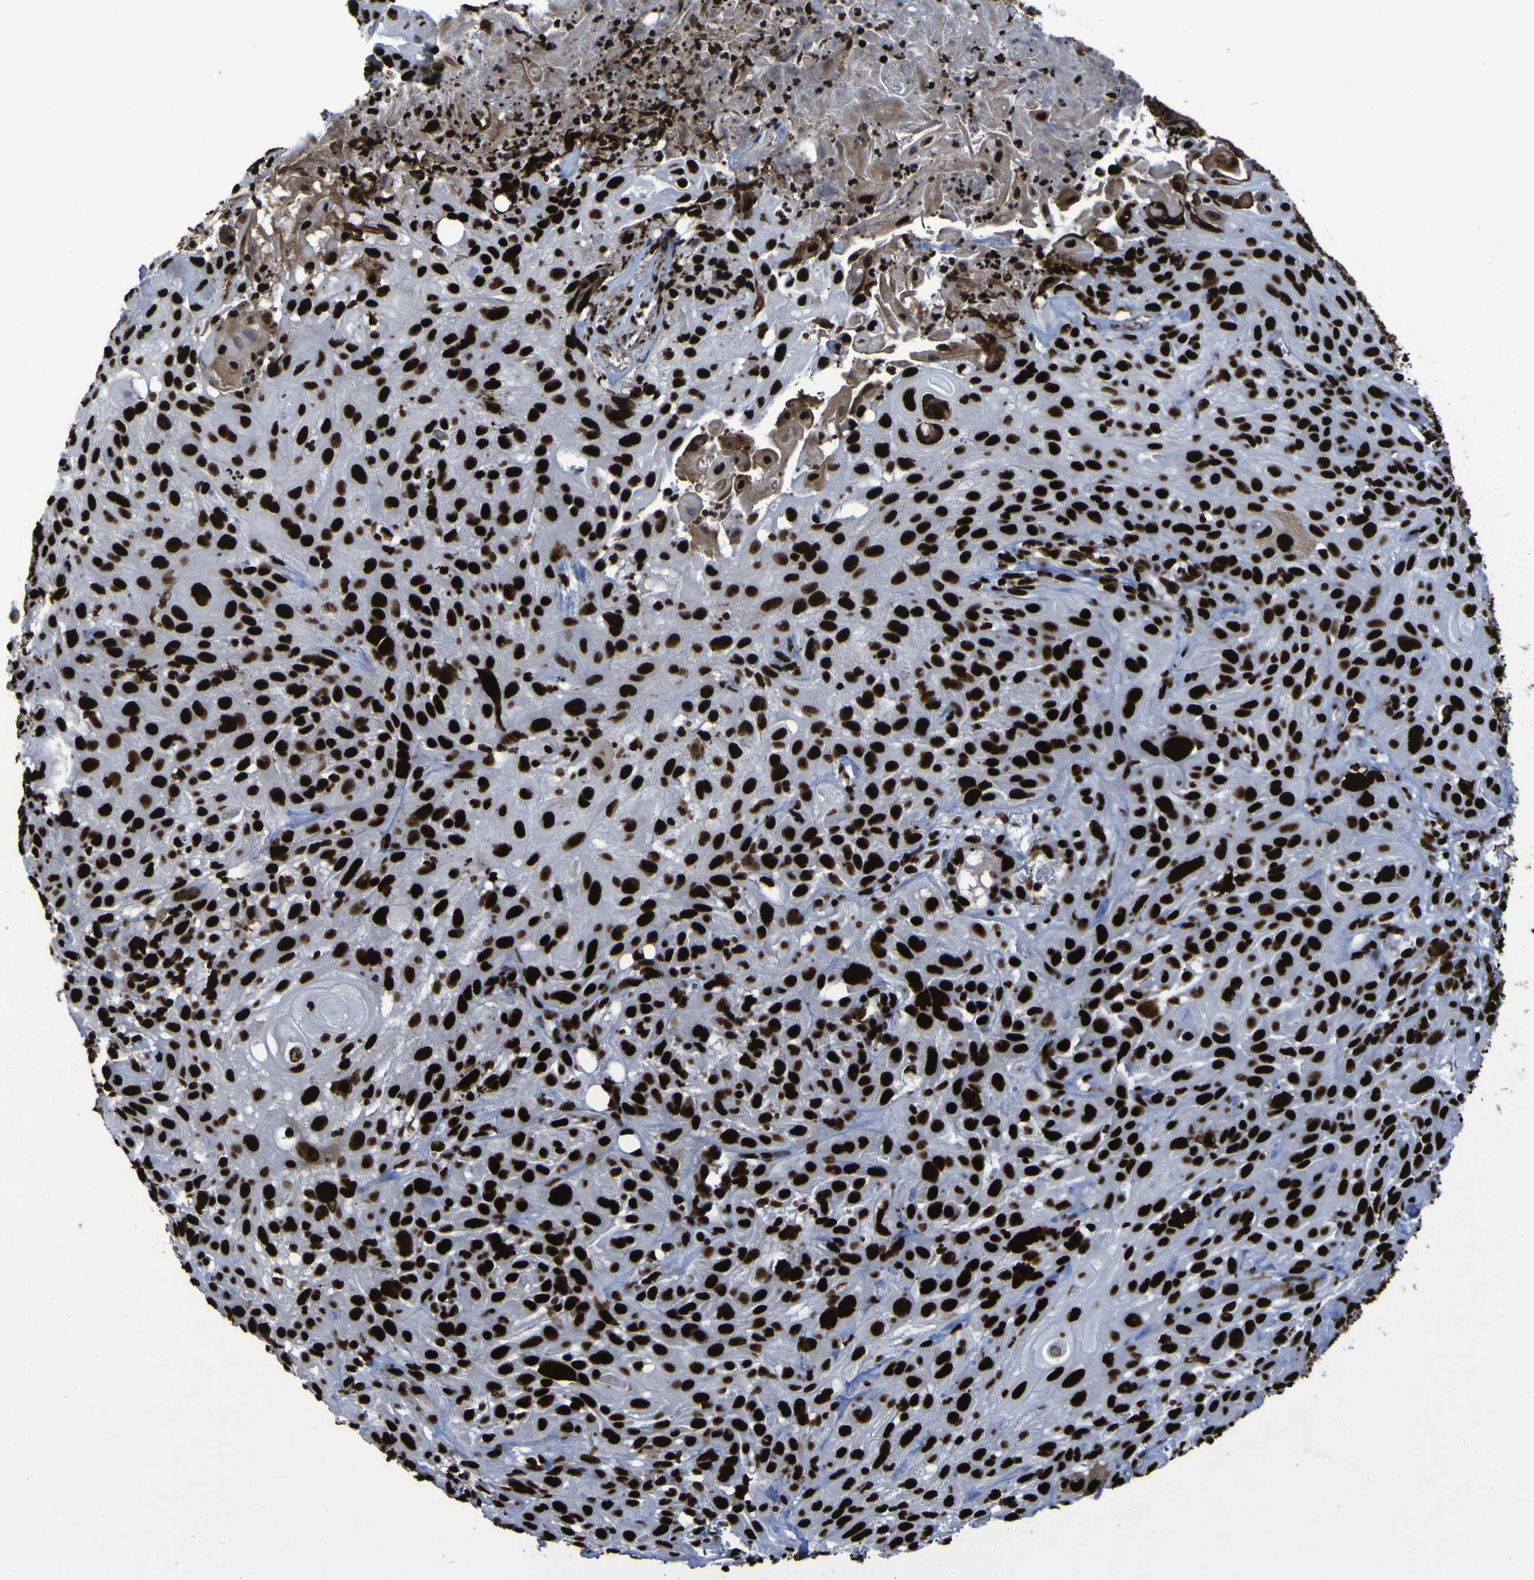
{"staining": {"intensity": "strong", "quantity": ">75%", "location": "nuclear"}, "tissue": "skin cancer", "cell_type": "Tumor cells", "image_type": "cancer", "snomed": [{"axis": "morphology", "description": "Squamous cell carcinoma, NOS"}, {"axis": "topography", "description": "Skin"}], "caption": "The histopathology image demonstrates staining of skin cancer (squamous cell carcinoma), revealing strong nuclear protein positivity (brown color) within tumor cells.", "gene": "NPM1", "patient": {"sex": "male", "age": 75}}